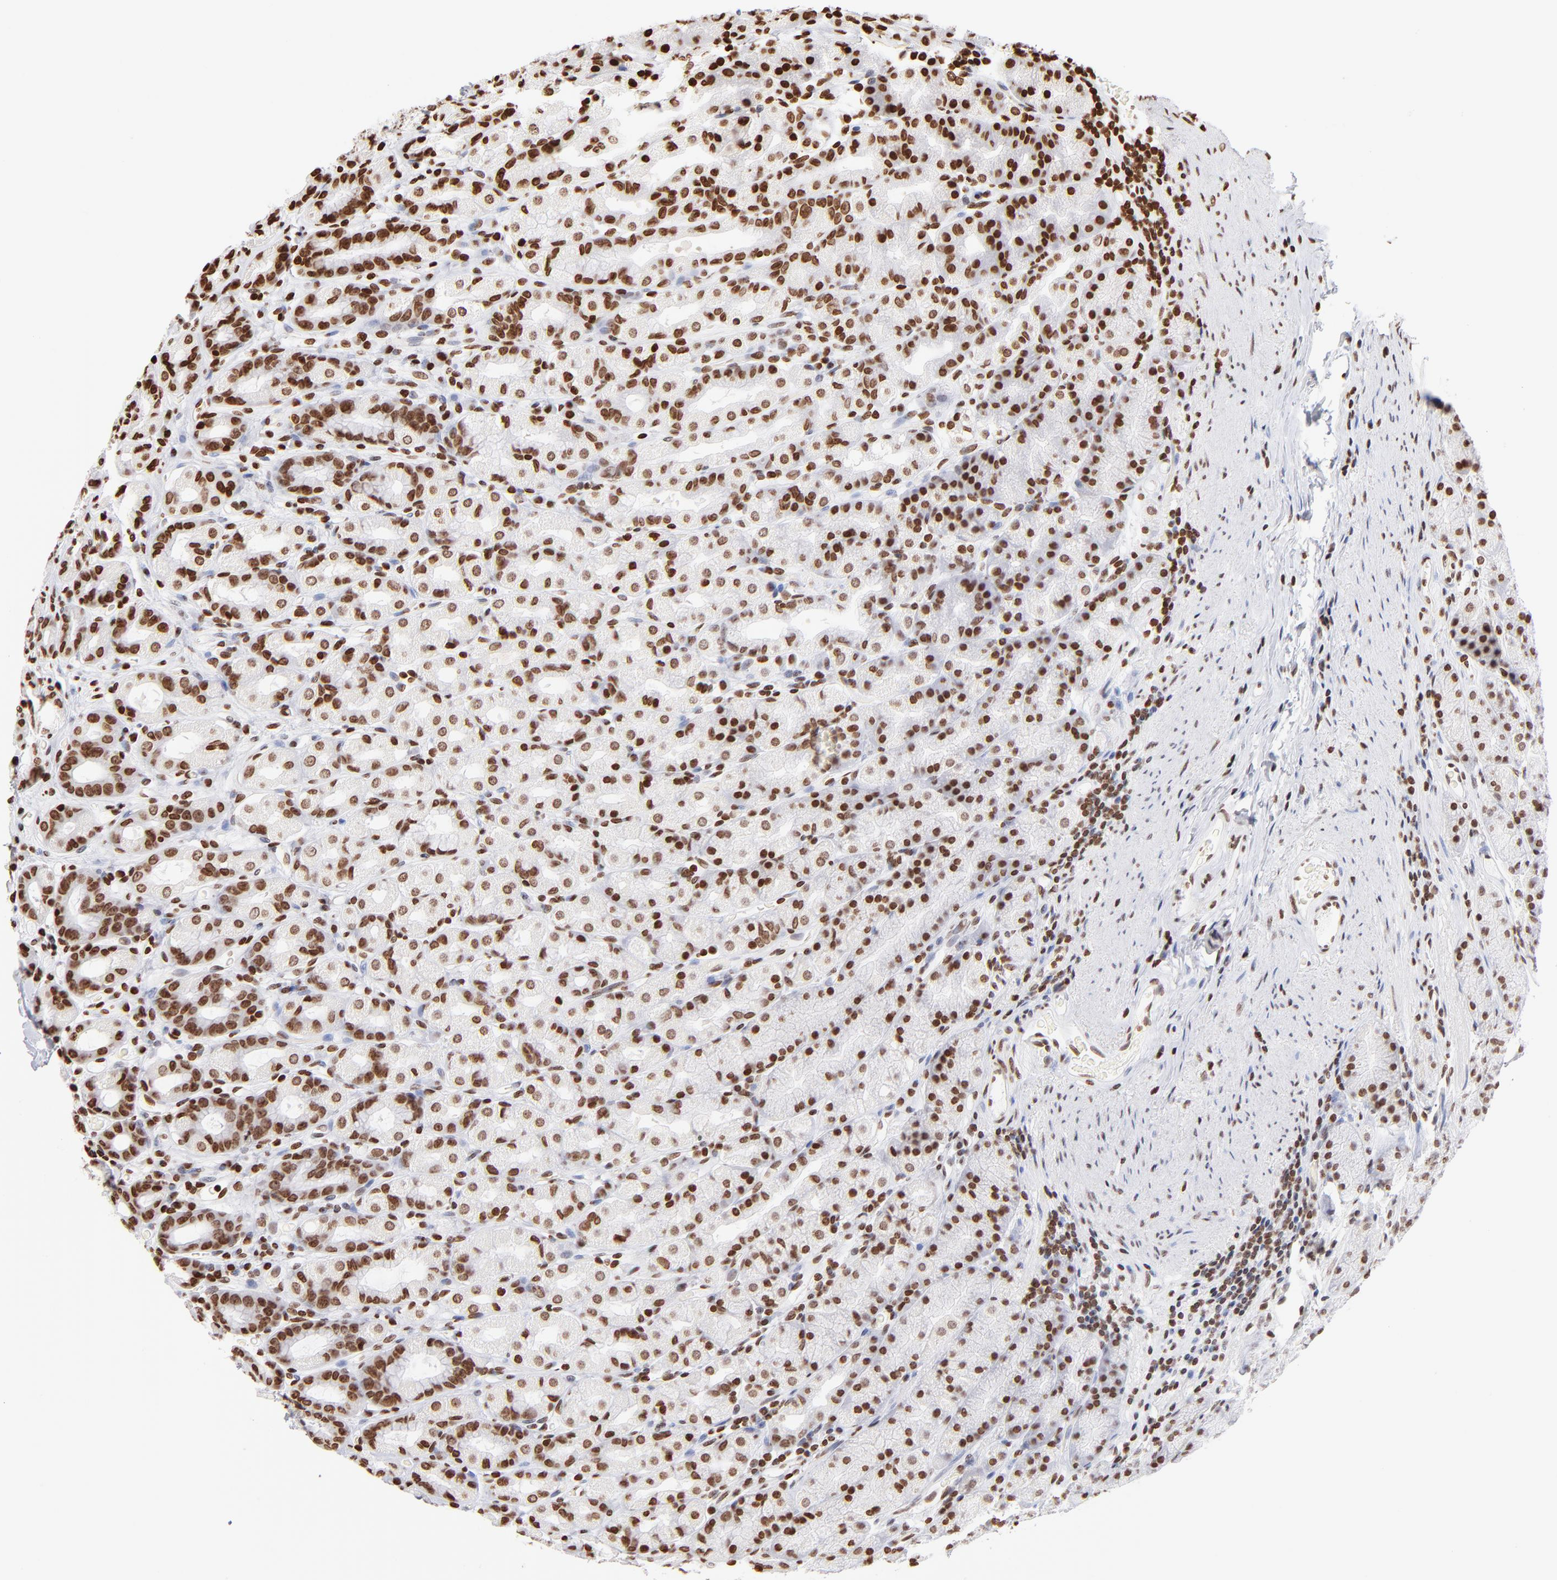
{"staining": {"intensity": "strong", "quantity": ">75%", "location": "nuclear"}, "tissue": "stomach", "cell_type": "Glandular cells", "image_type": "normal", "snomed": [{"axis": "morphology", "description": "Normal tissue, NOS"}, {"axis": "topography", "description": "Stomach, upper"}], "caption": "Stomach stained with a brown dye demonstrates strong nuclear positive expression in about >75% of glandular cells.", "gene": "RTL4", "patient": {"sex": "male", "age": 68}}